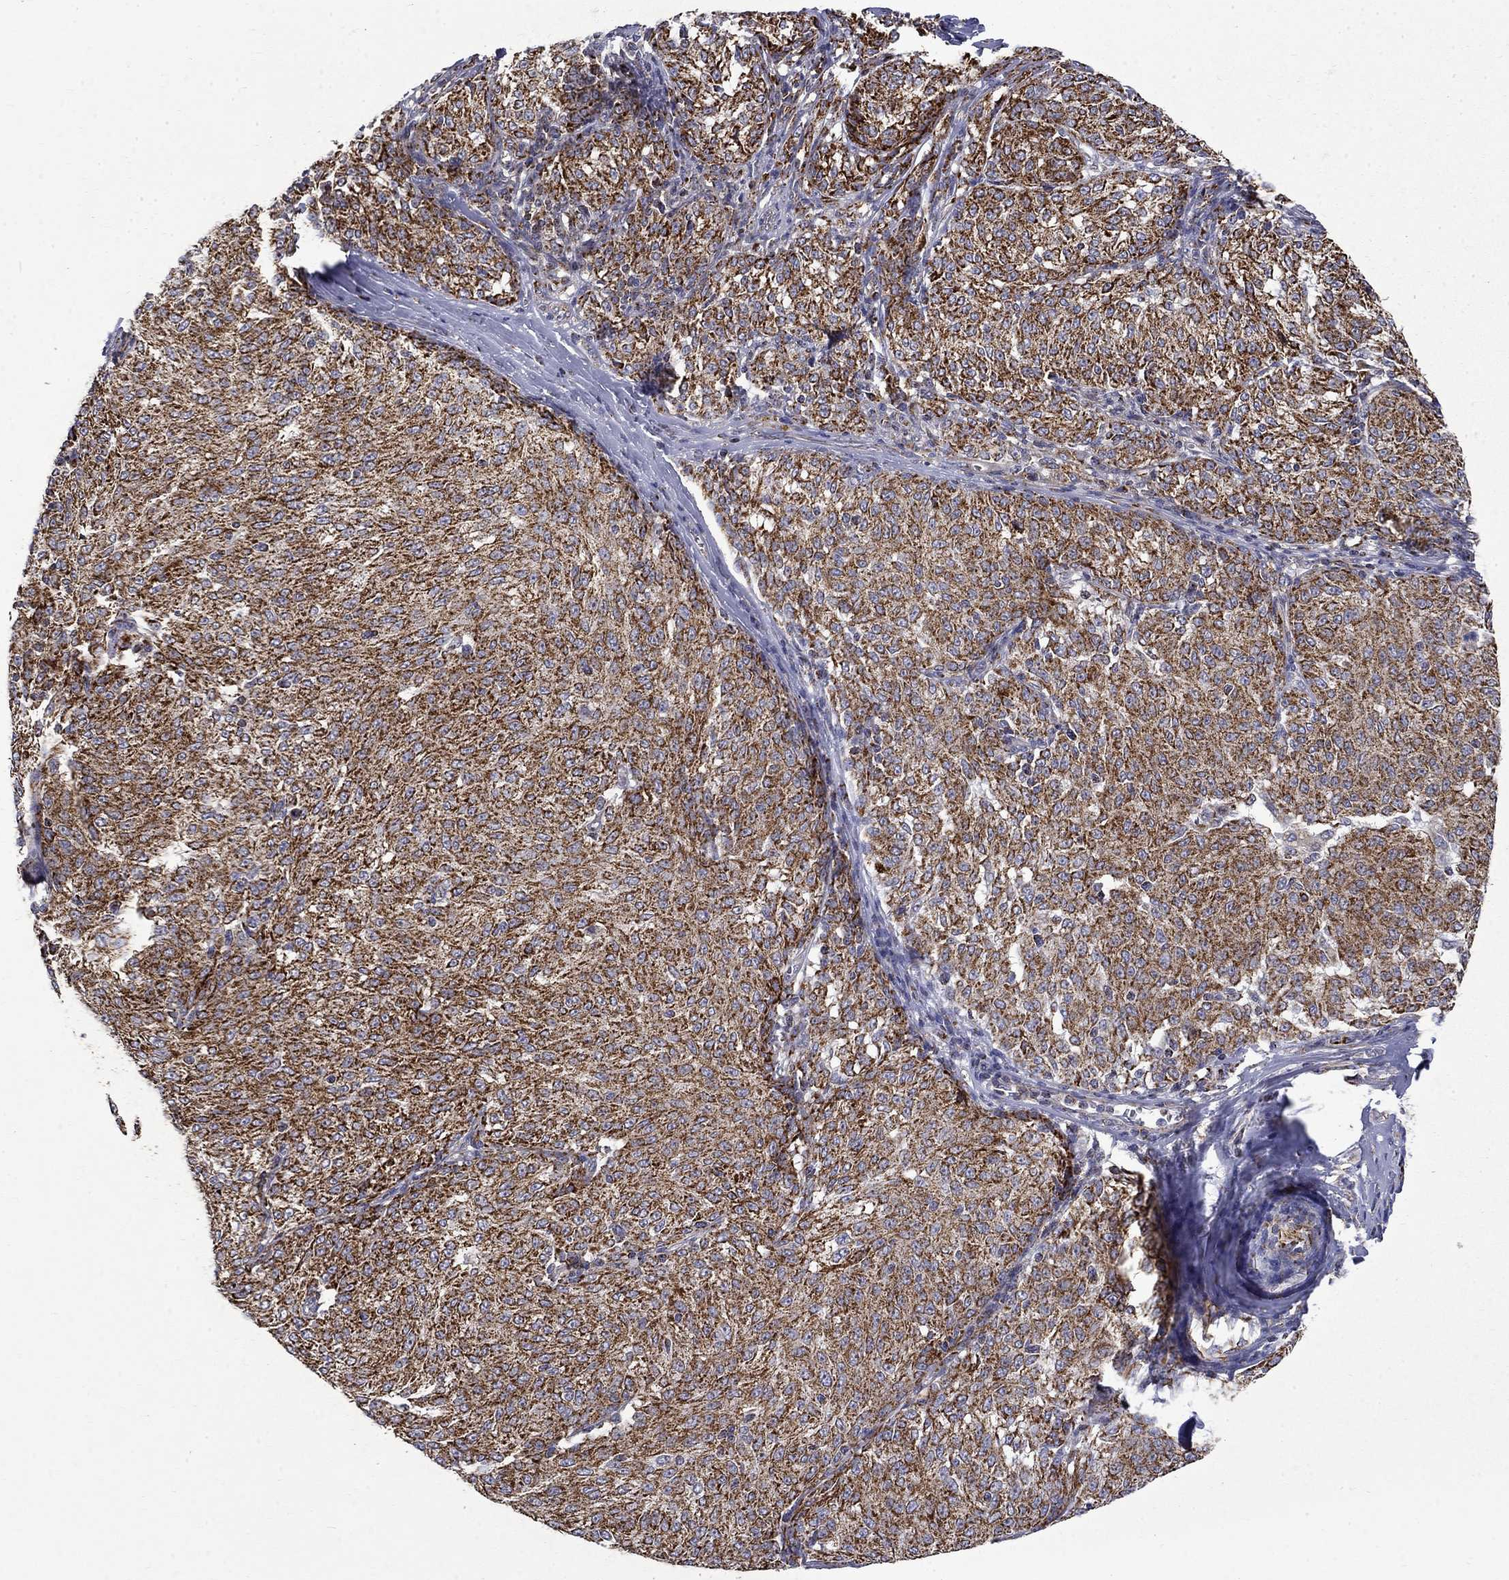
{"staining": {"intensity": "strong", "quantity": ">75%", "location": "cytoplasmic/membranous"}, "tissue": "melanoma", "cell_type": "Tumor cells", "image_type": "cancer", "snomed": [{"axis": "morphology", "description": "Malignant melanoma, NOS"}, {"axis": "topography", "description": "Skin"}], "caption": "Protein expression by immunohistochemistry displays strong cytoplasmic/membranous positivity in about >75% of tumor cells in melanoma.", "gene": "PCBP3", "patient": {"sex": "female", "age": 72}}